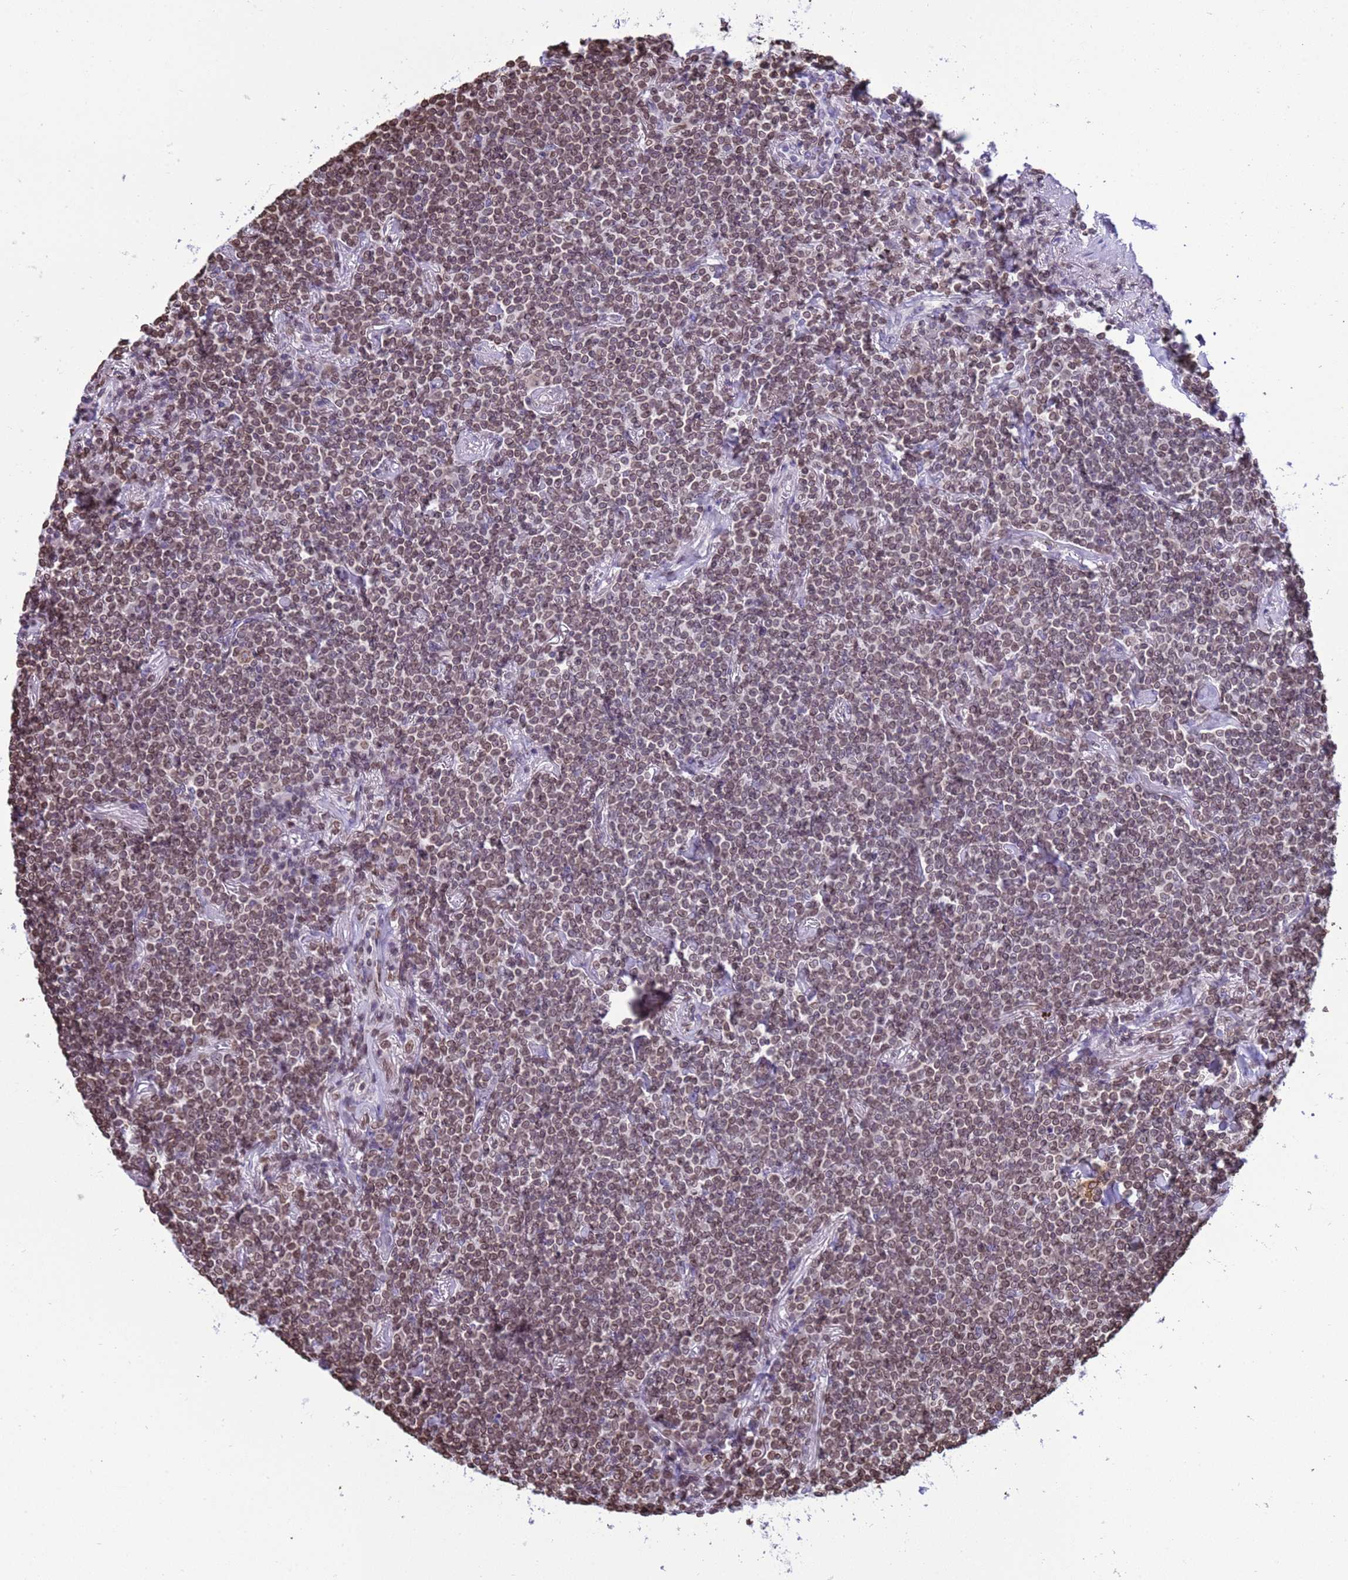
{"staining": {"intensity": "moderate", "quantity": ">75%", "location": "cytoplasmic/membranous,nuclear"}, "tissue": "lymphoma", "cell_type": "Tumor cells", "image_type": "cancer", "snomed": [{"axis": "morphology", "description": "Malignant lymphoma, non-Hodgkin's type, Low grade"}, {"axis": "topography", "description": "Lung"}], "caption": "Approximately >75% of tumor cells in human malignant lymphoma, non-Hodgkin's type (low-grade) reveal moderate cytoplasmic/membranous and nuclear protein expression as visualized by brown immunohistochemical staining.", "gene": "DHX37", "patient": {"sex": "female", "age": 71}}